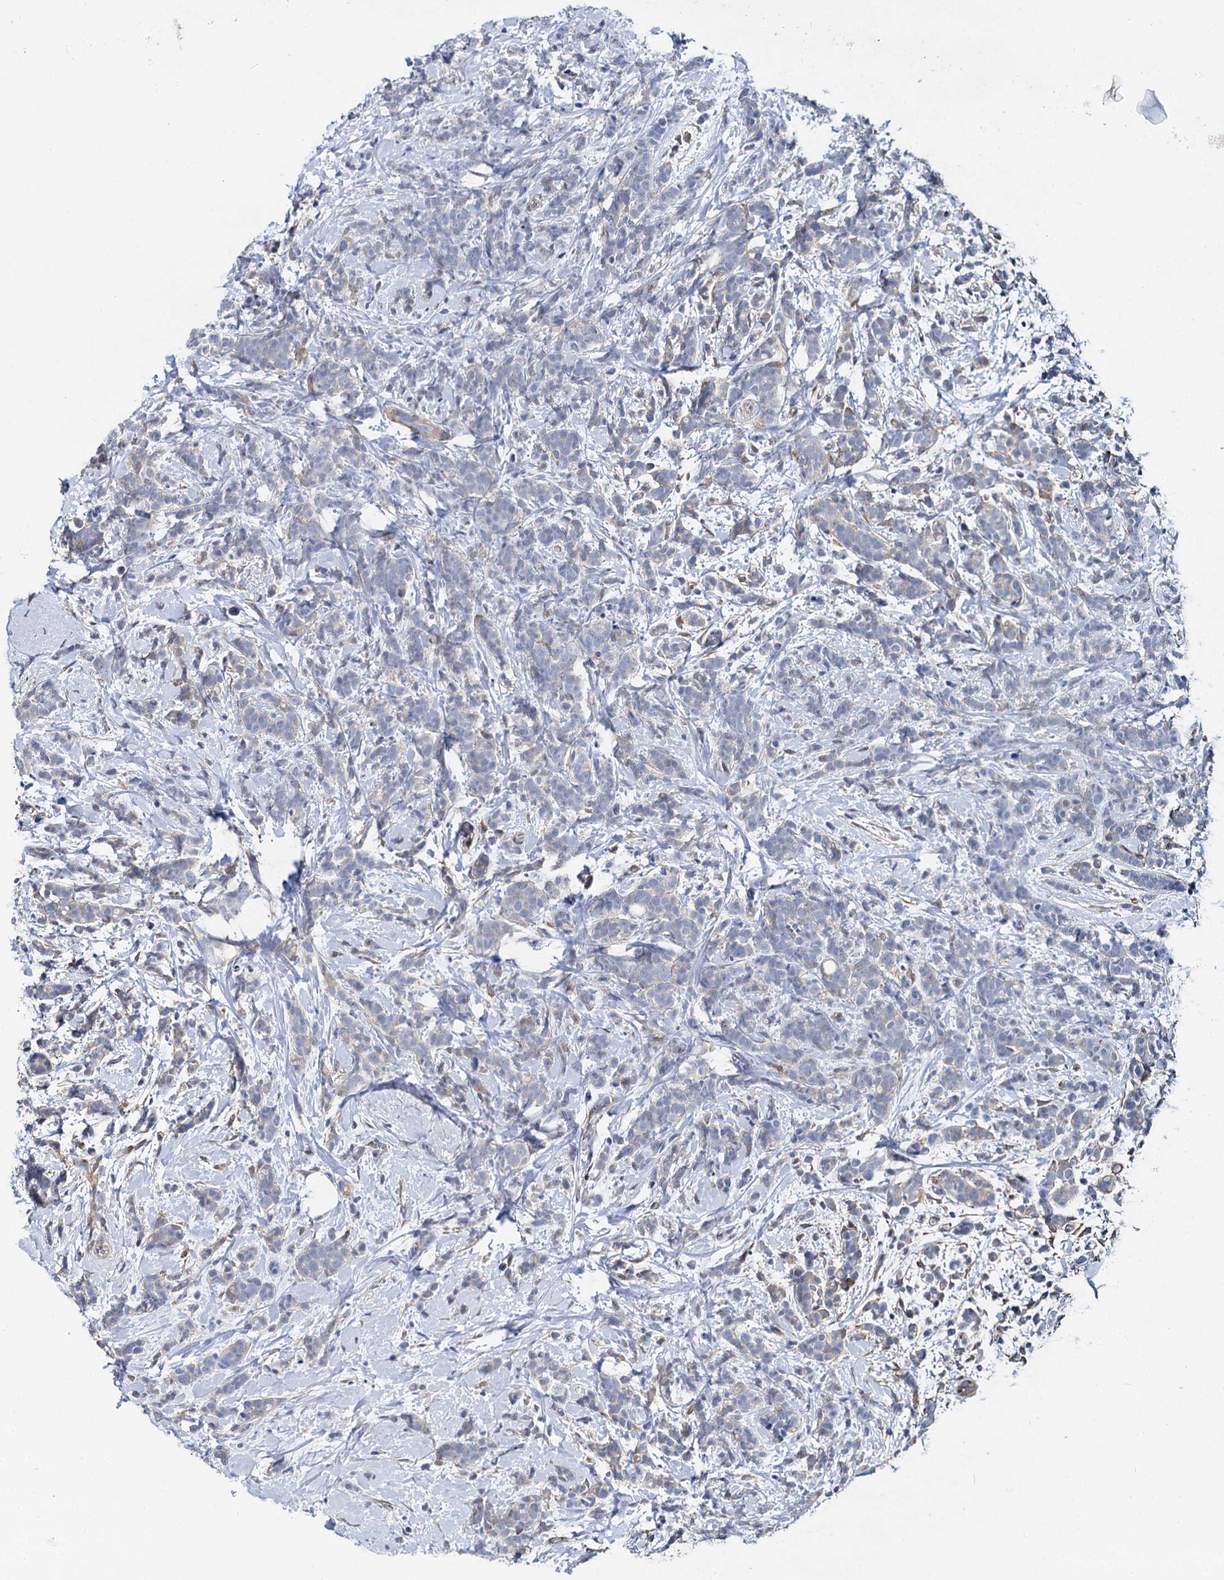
{"staining": {"intensity": "negative", "quantity": "none", "location": "none"}, "tissue": "breast cancer", "cell_type": "Tumor cells", "image_type": "cancer", "snomed": [{"axis": "morphology", "description": "Lobular carcinoma"}, {"axis": "topography", "description": "Breast"}], "caption": "There is no significant positivity in tumor cells of breast cancer.", "gene": "GSTM3", "patient": {"sex": "female", "age": 58}}